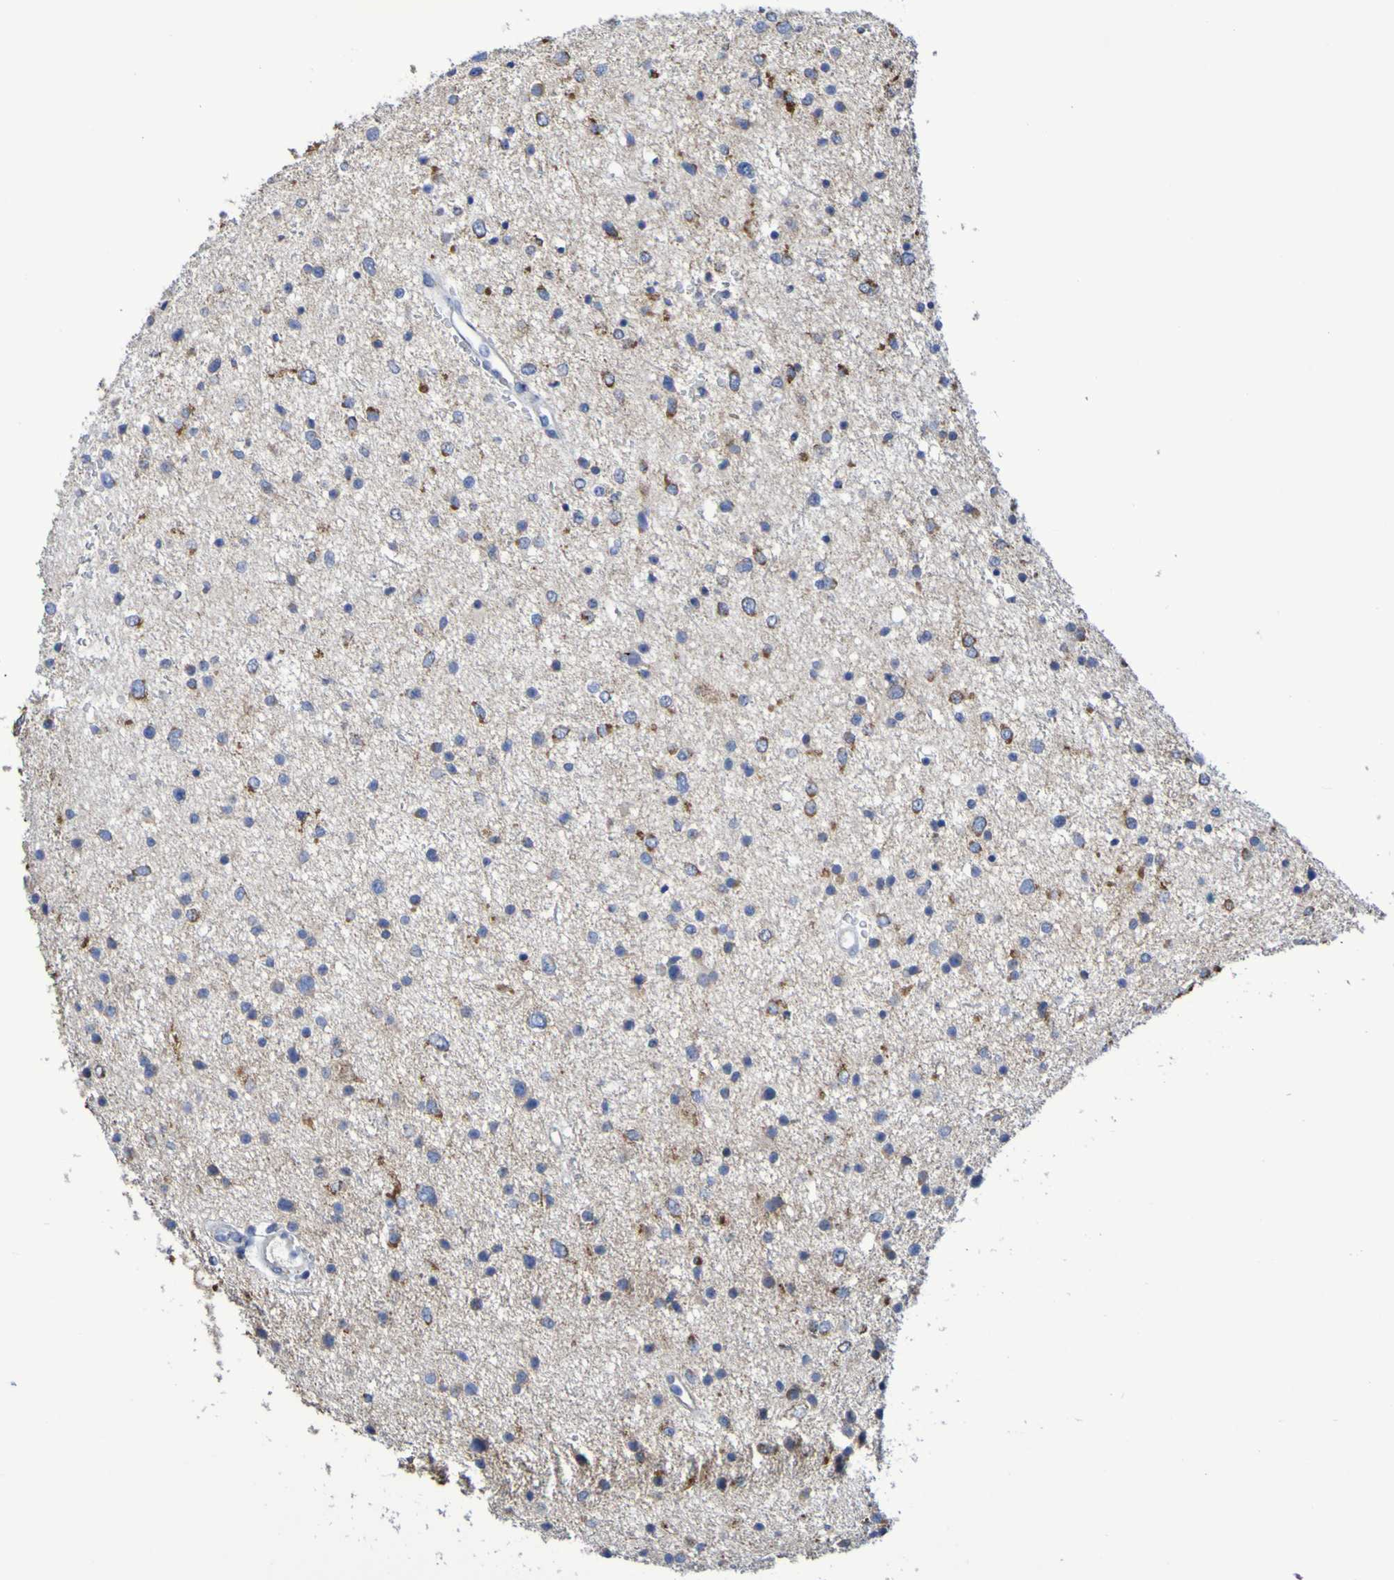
{"staining": {"intensity": "moderate", "quantity": "<25%", "location": "cytoplasmic/membranous"}, "tissue": "glioma", "cell_type": "Tumor cells", "image_type": "cancer", "snomed": [{"axis": "morphology", "description": "Glioma, malignant, Low grade"}, {"axis": "topography", "description": "Brain"}], "caption": "Malignant glioma (low-grade) stained for a protein (brown) displays moderate cytoplasmic/membranous positive expression in approximately <25% of tumor cells.", "gene": "CNTN2", "patient": {"sex": "female", "age": 37}}